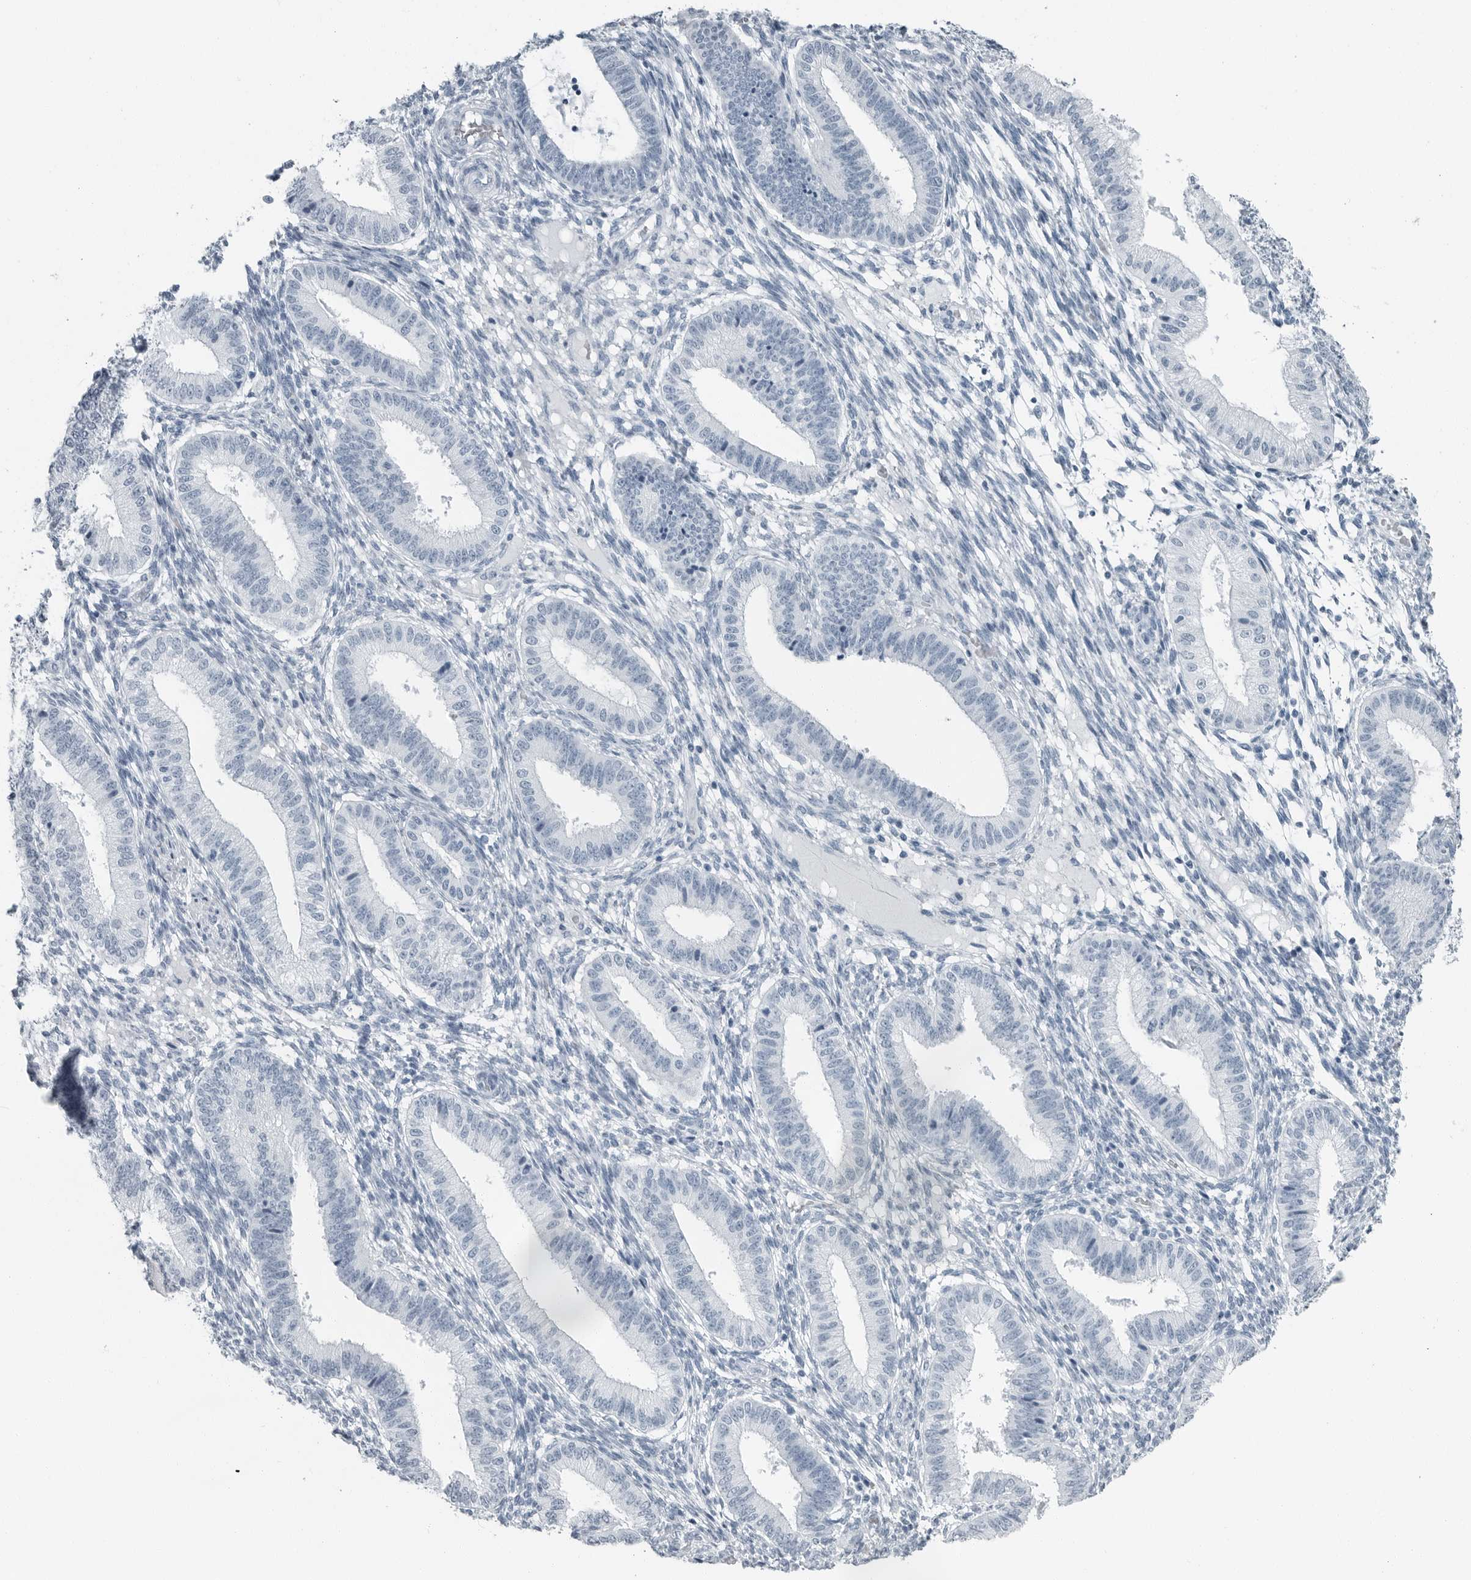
{"staining": {"intensity": "negative", "quantity": "none", "location": "none"}, "tissue": "endometrium", "cell_type": "Cells in endometrial stroma", "image_type": "normal", "snomed": [{"axis": "morphology", "description": "Normal tissue, NOS"}, {"axis": "topography", "description": "Endometrium"}], "caption": "High magnification brightfield microscopy of unremarkable endometrium stained with DAB (brown) and counterstained with hematoxylin (blue): cells in endometrial stroma show no significant expression. (IHC, brightfield microscopy, high magnification).", "gene": "FABP6", "patient": {"sex": "female", "age": 39}}